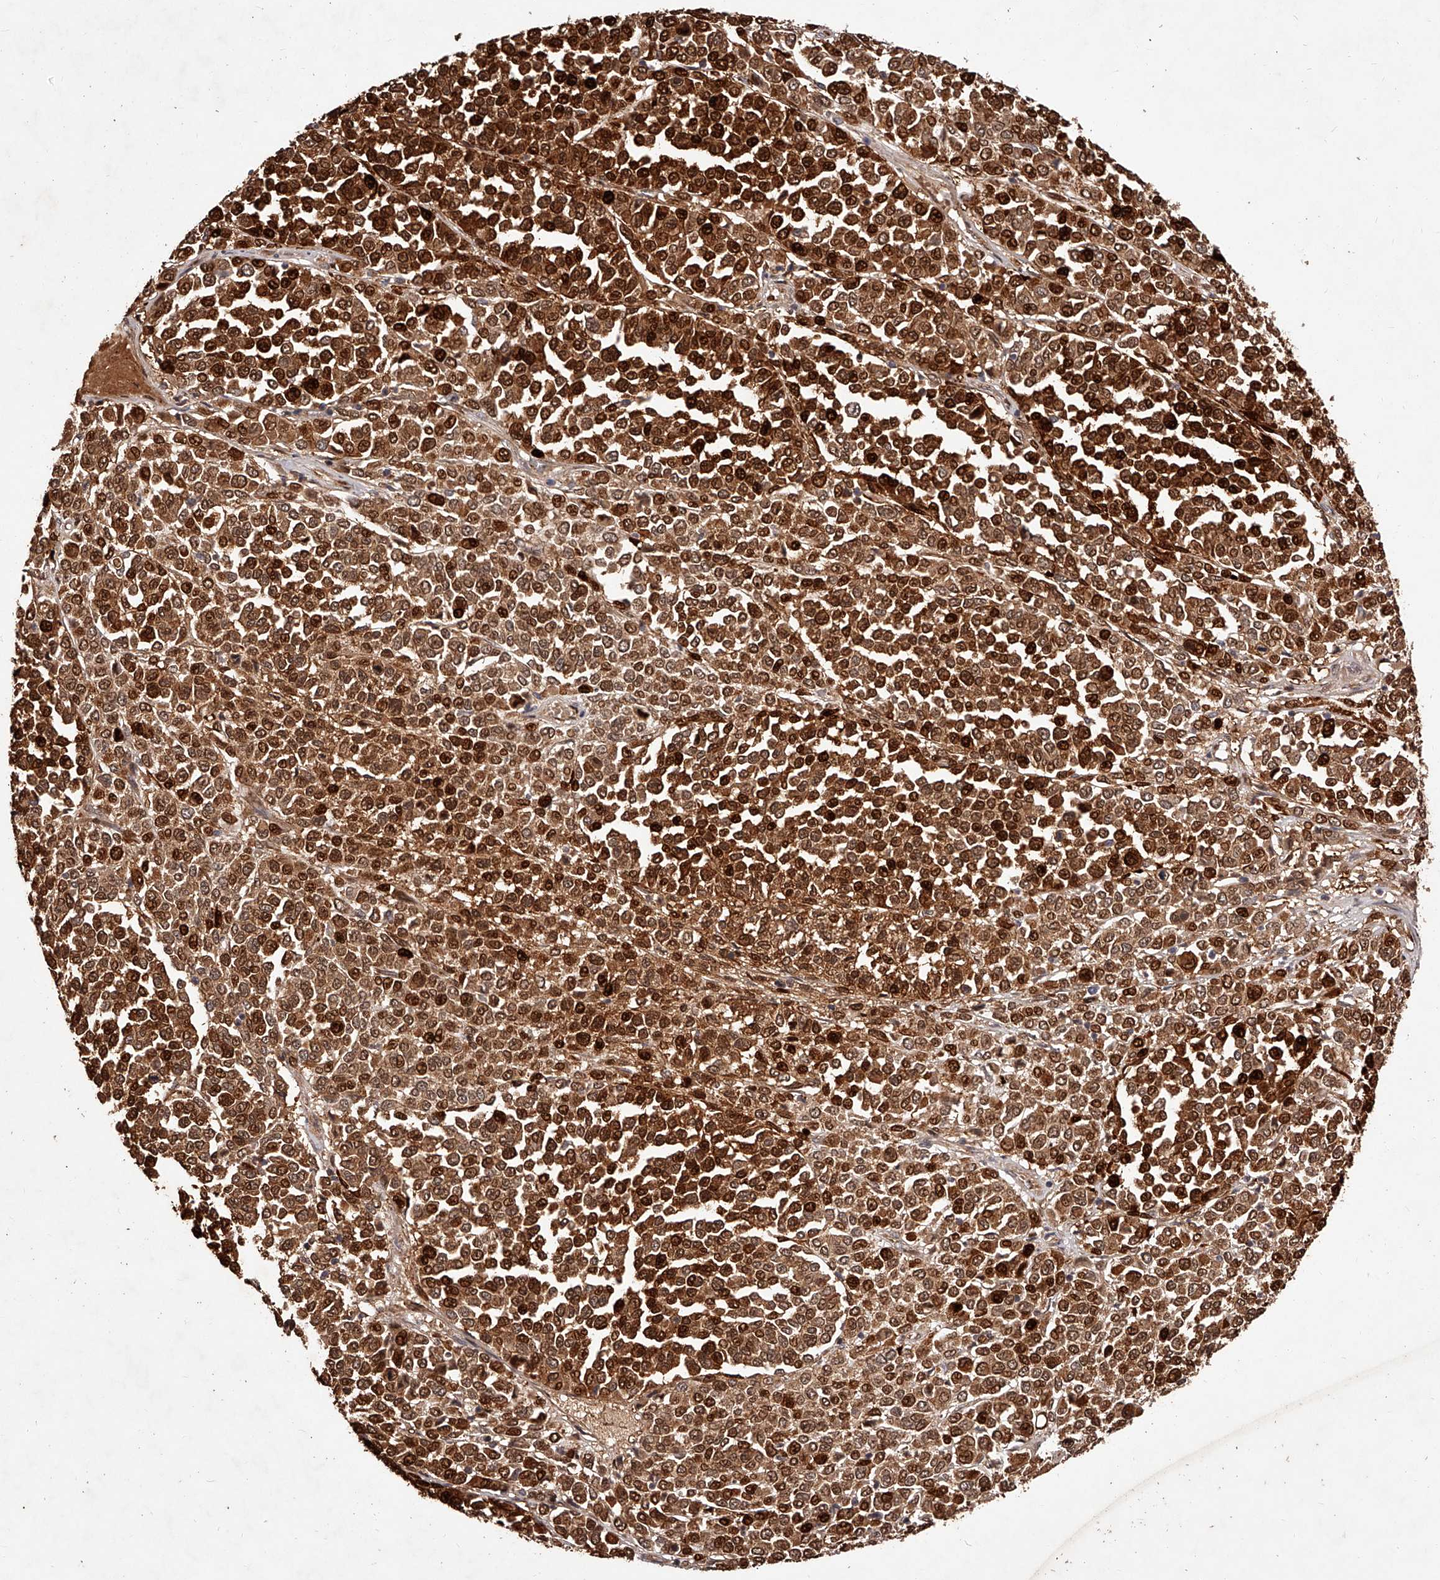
{"staining": {"intensity": "strong", "quantity": ">75%", "location": "cytoplasmic/membranous,nuclear"}, "tissue": "melanoma", "cell_type": "Tumor cells", "image_type": "cancer", "snomed": [{"axis": "morphology", "description": "Malignant melanoma, Metastatic site"}, {"axis": "topography", "description": "Pancreas"}], "caption": "Brown immunohistochemical staining in malignant melanoma (metastatic site) reveals strong cytoplasmic/membranous and nuclear staining in about >75% of tumor cells.", "gene": "CUL7", "patient": {"sex": "female", "age": 30}}